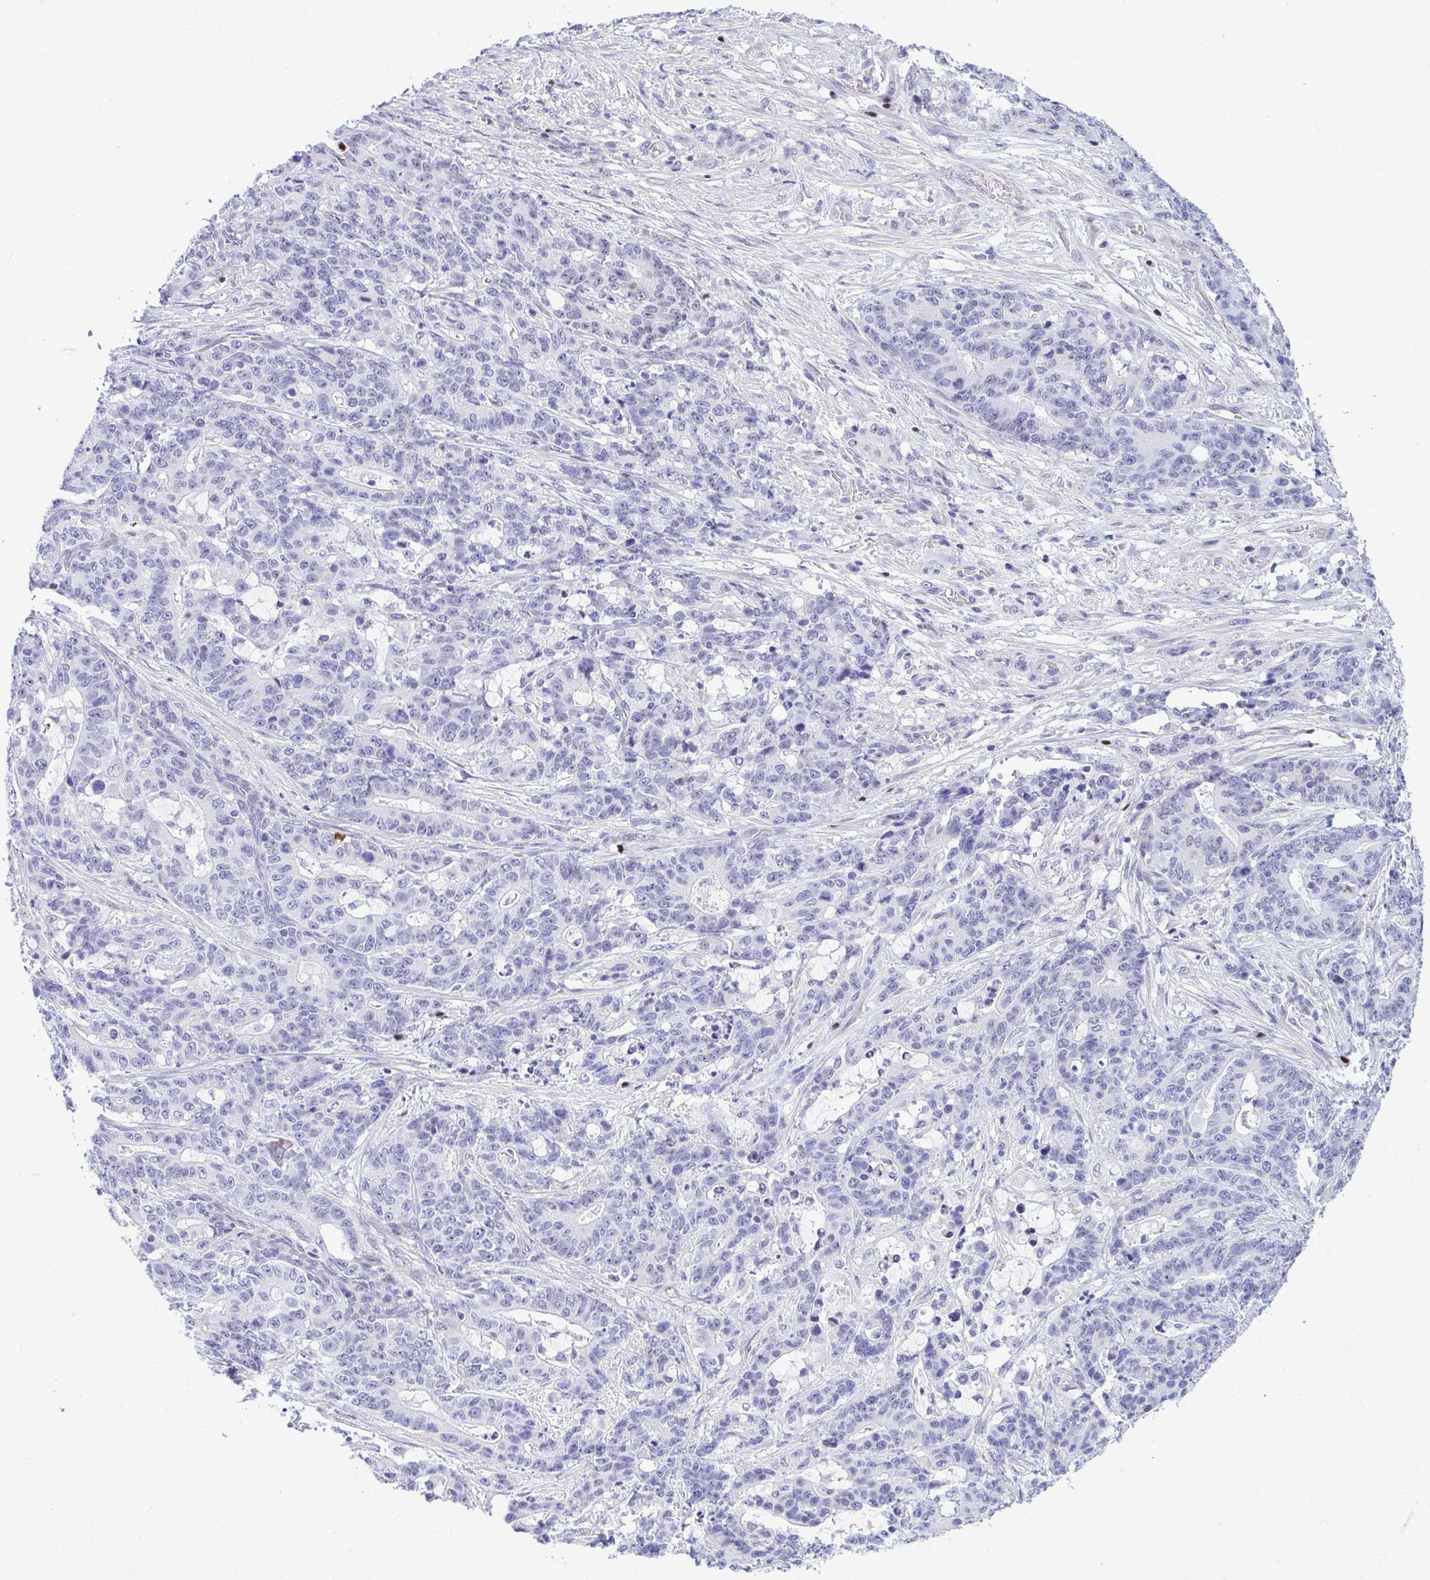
{"staining": {"intensity": "negative", "quantity": "none", "location": "none"}, "tissue": "stomach cancer", "cell_type": "Tumor cells", "image_type": "cancer", "snomed": [{"axis": "morphology", "description": "Normal tissue, NOS"}, {"axis": "morphology", "description": "Adenocarcinoma, NOS"}, {"axis": "topography", "description": "Stomach"}], "caption": "This is a micrograph of IHC staining of stomach cancer (adenocarcinoma), which shows no positivity in tumor cells. The staining is performed using DAB brown chromogen with nuclei counter-stained in using hematoxylin.", "gene": "SLC25A51", "patient": {"sex": "female", "age": 64}}